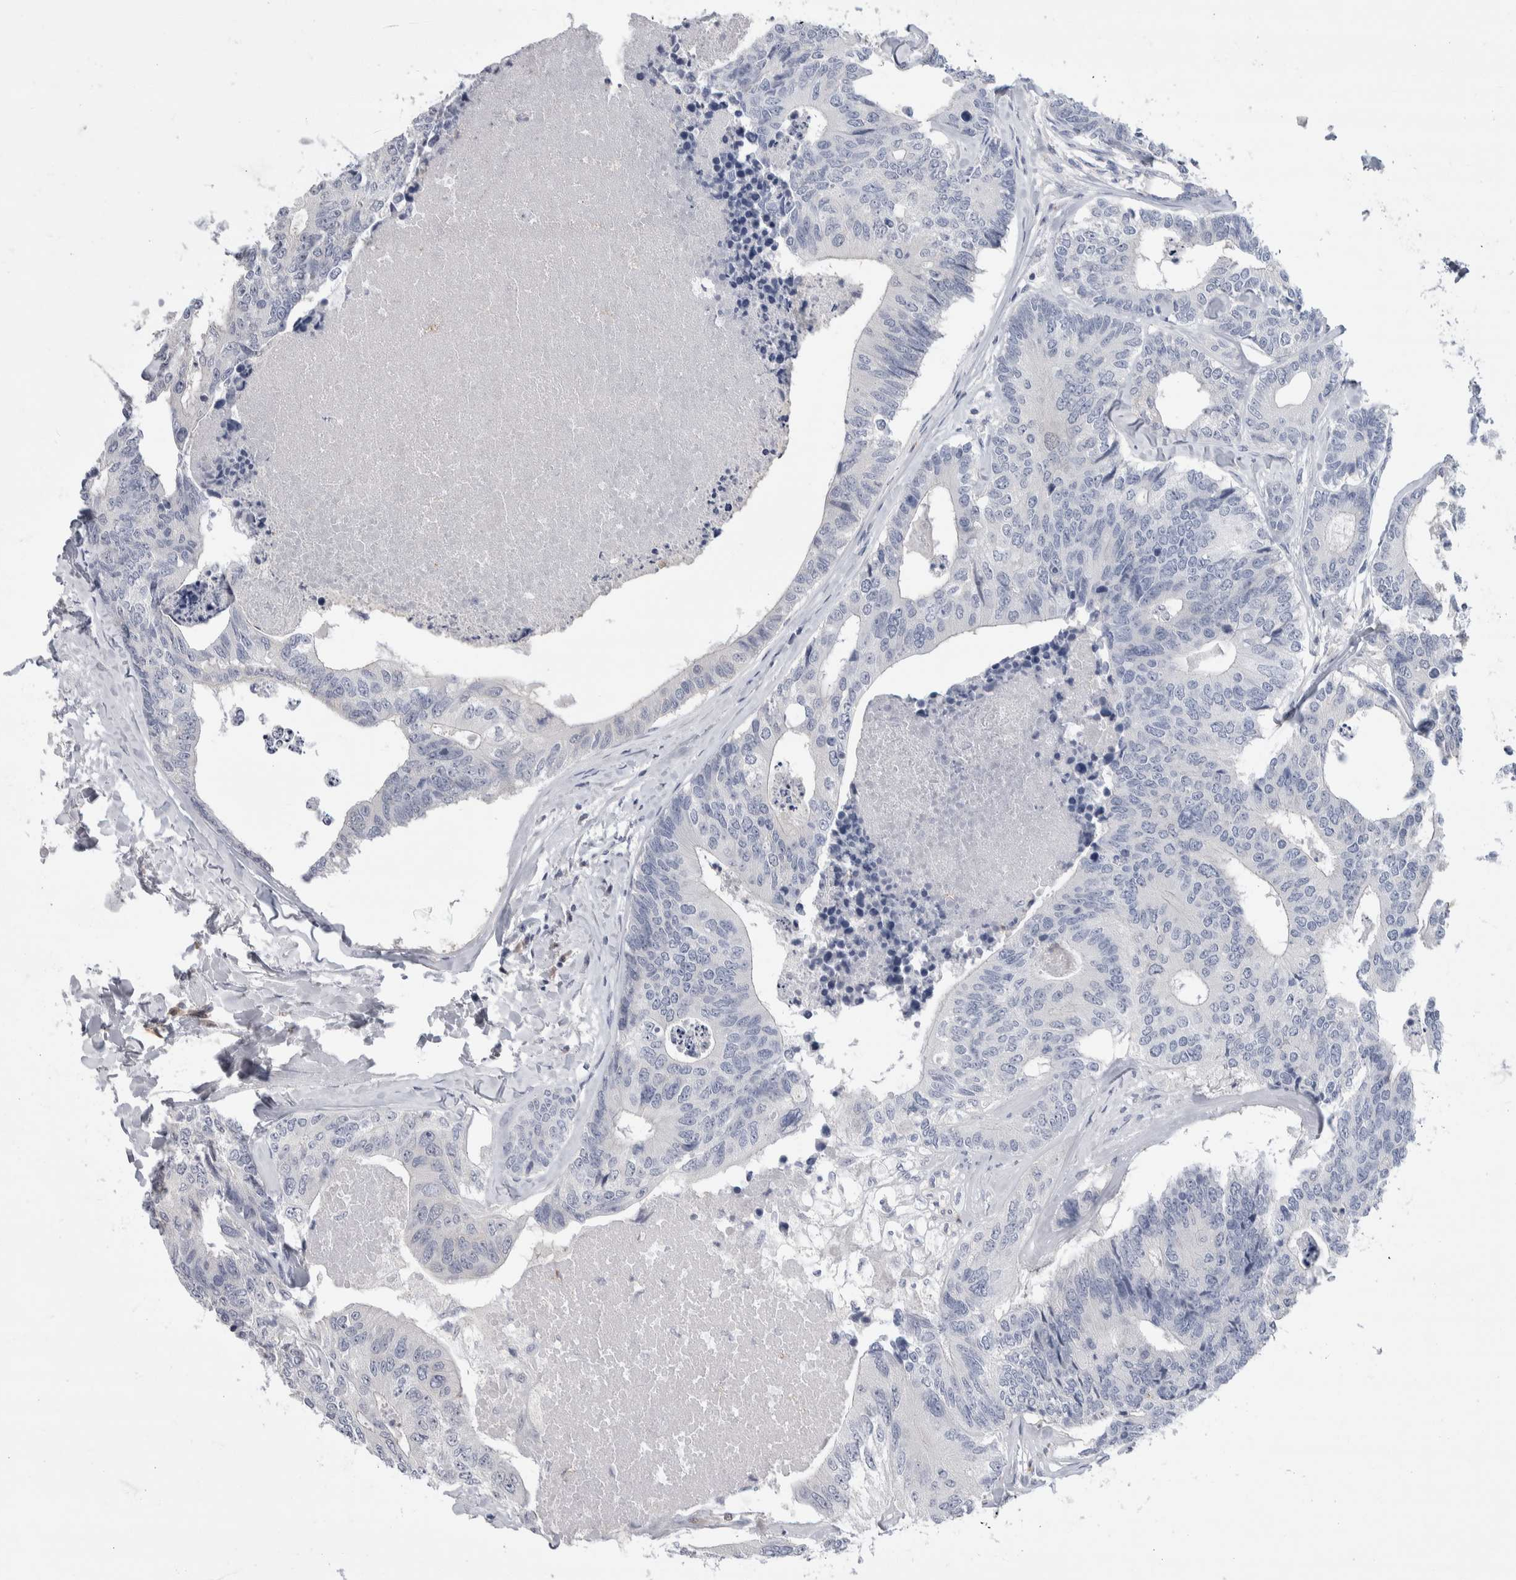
{"staining": {"intensity": "negative", "quantity": "none", "location": "none"}, "tissue": "colorectal cancer", "cell_type": "Tumor cells", "image_type": "cancer", "snomed": [{"axis": "morphology", "description": "Adenocarcinoma, NOS"}, {"axis": "topography", "description": "Colon"}], "caption": "An image of colorectal cancer (adenocarcinoma) stained for a protein reveals no brown staining in tumor cells.", "gene": "LURAP1L", "patient": {"sex": "female", "age": 67}}